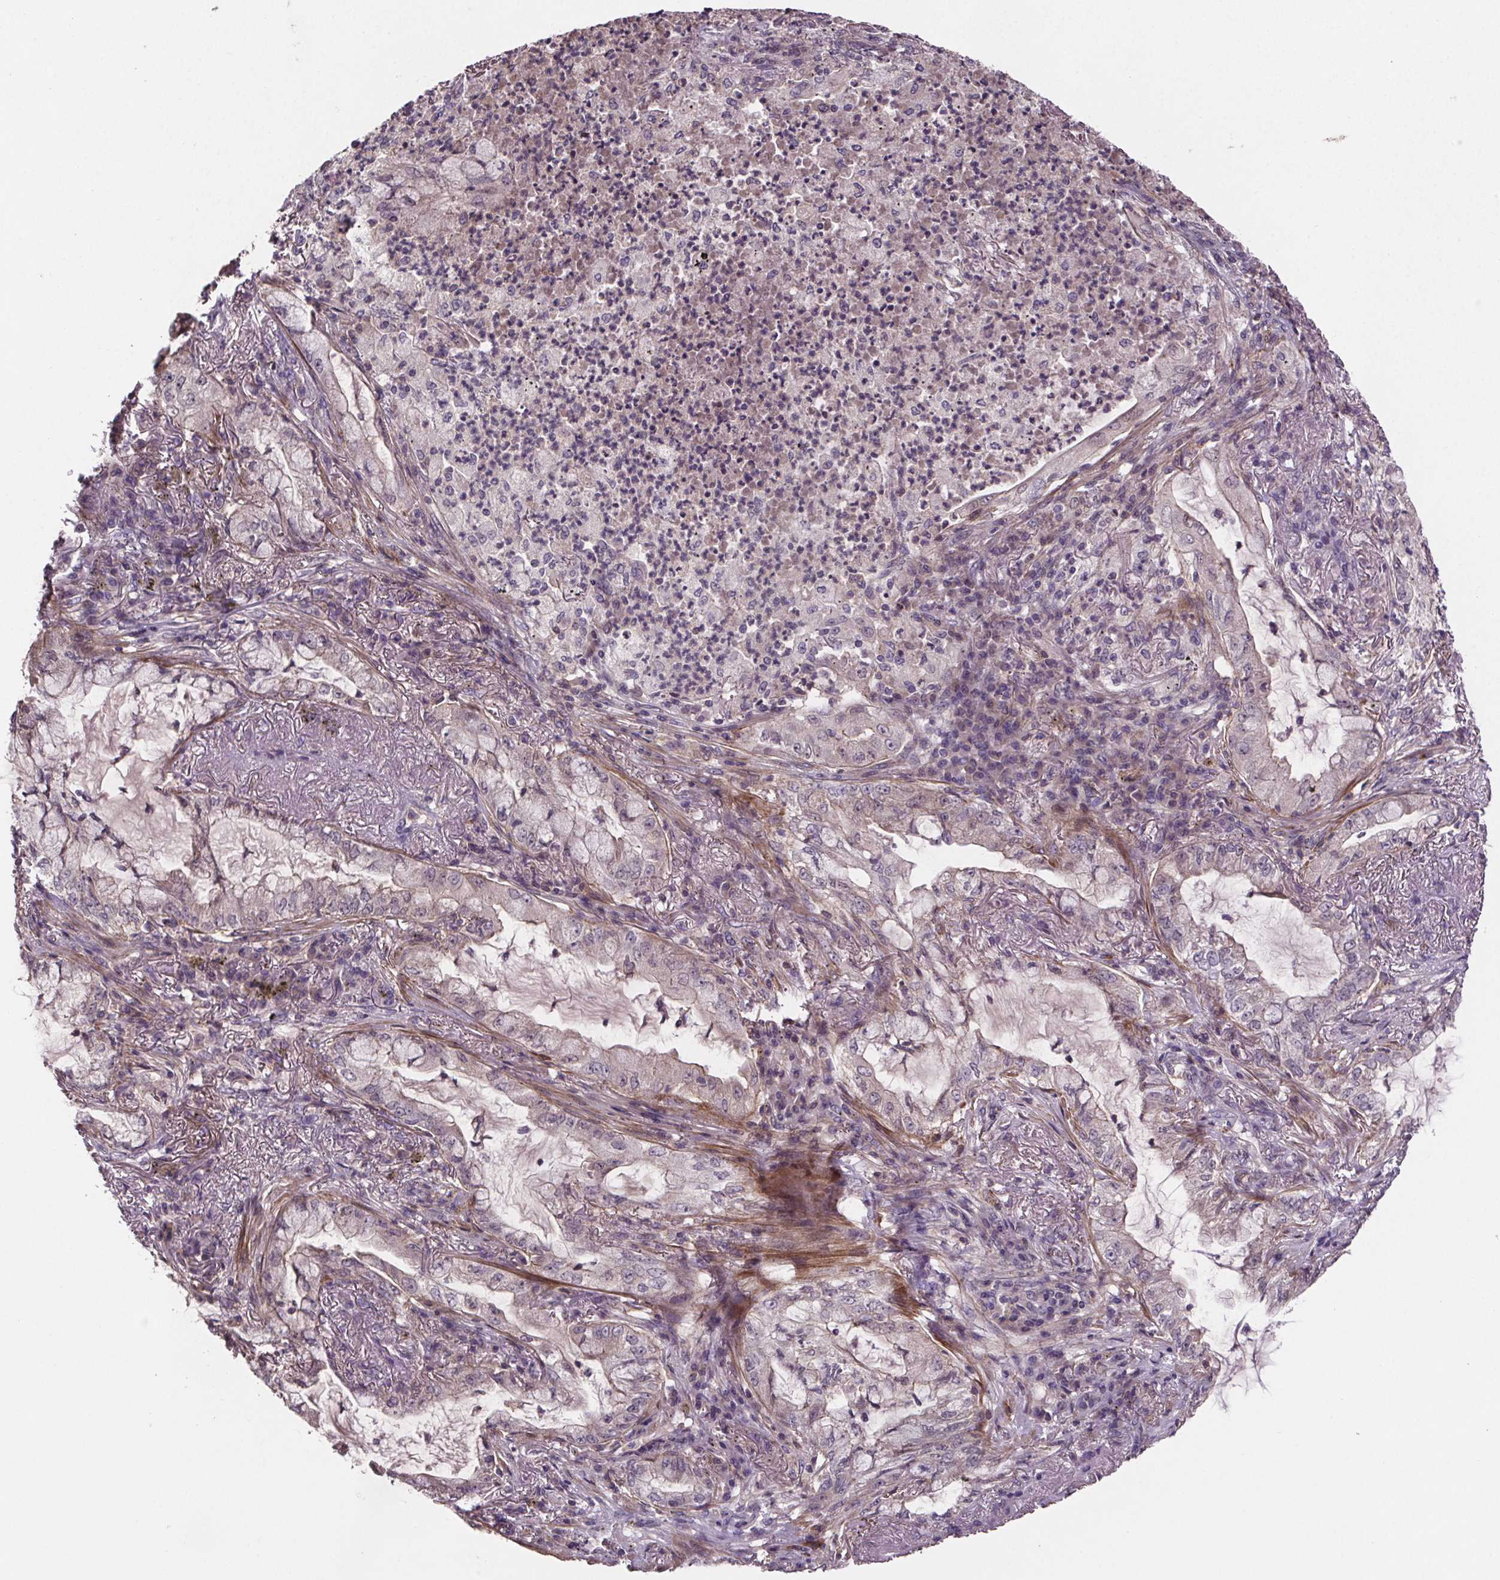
{"staining": {"intensity": "negative", "quantity": "none", "location": "none"}, "tissue": "lung cancer", "cell_type": "Tumor cells", "image_type": "cancer", "snomed": [{"axis": "morphology", "description": "Adenocarcinoma, NOS"}, {"axis": "topography", "description": "Lung"}], "caption": "IHC of human adenocarcinoma (lung) reveals no staining in tumor cells. (IHC, brightfield microscopy, high magnification).", "gene": "CLN3", "patient": {"sex": "female", "age": 73}}